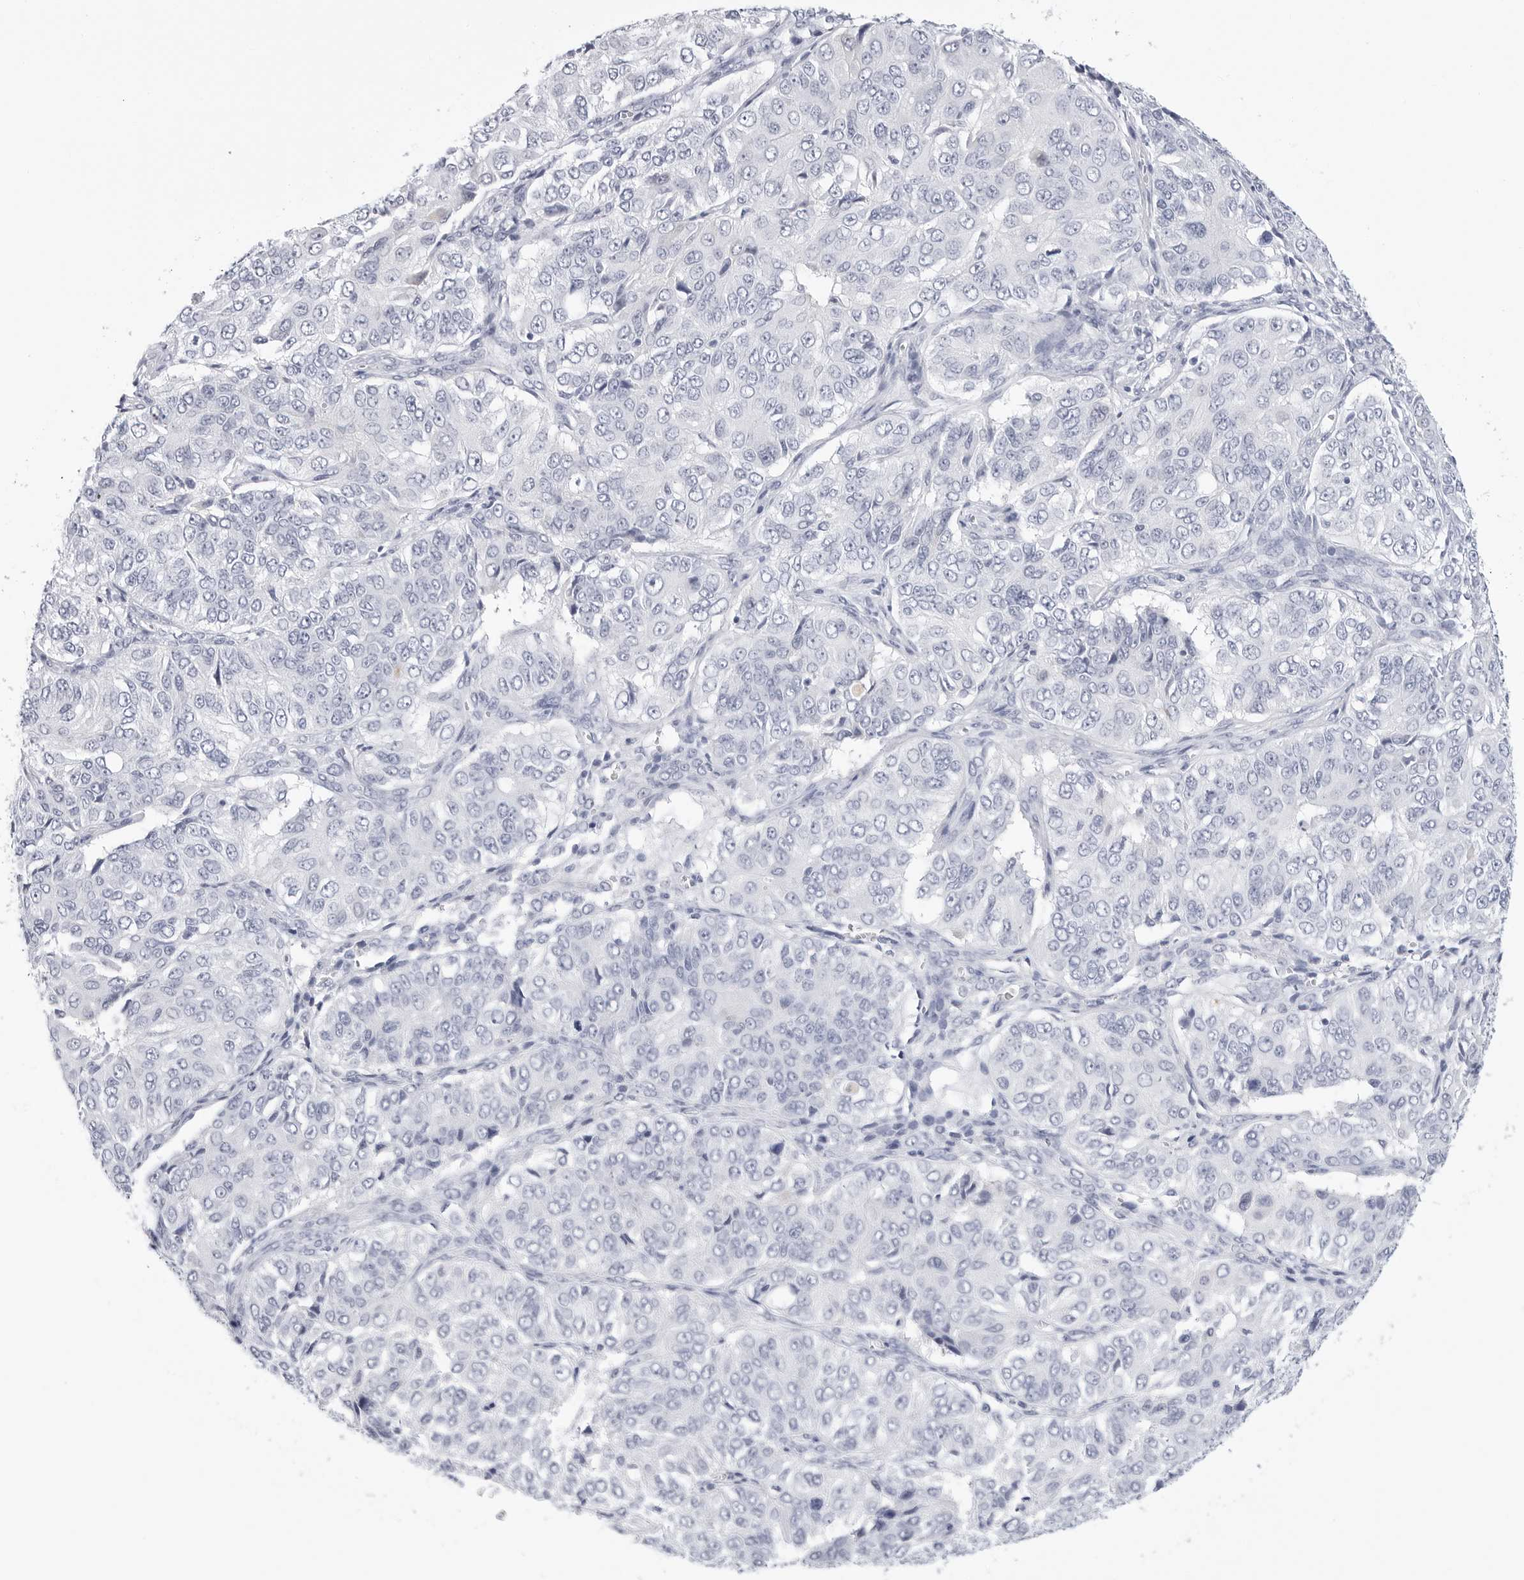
{"staining": {"intensity": "negative", "quantity": "none", "location": "none"}, "tissue": "ovarian cancer", "cell_type": "Tumor cells", "image_type": "cancer", "snomed": [{"axis": "morphology", "description": "Carcinoma, endometroid"}, {"axis": "topography", "description": "Ovary"}], "caption": "IHC photomicrograph of neoplastic tissue: ovarian endometroid carcinoma stained with DAB reveals no significant protein staining in tumor cells.", "gene": "SLC19A1", "patient": {"sex": "female", "age": 51}}